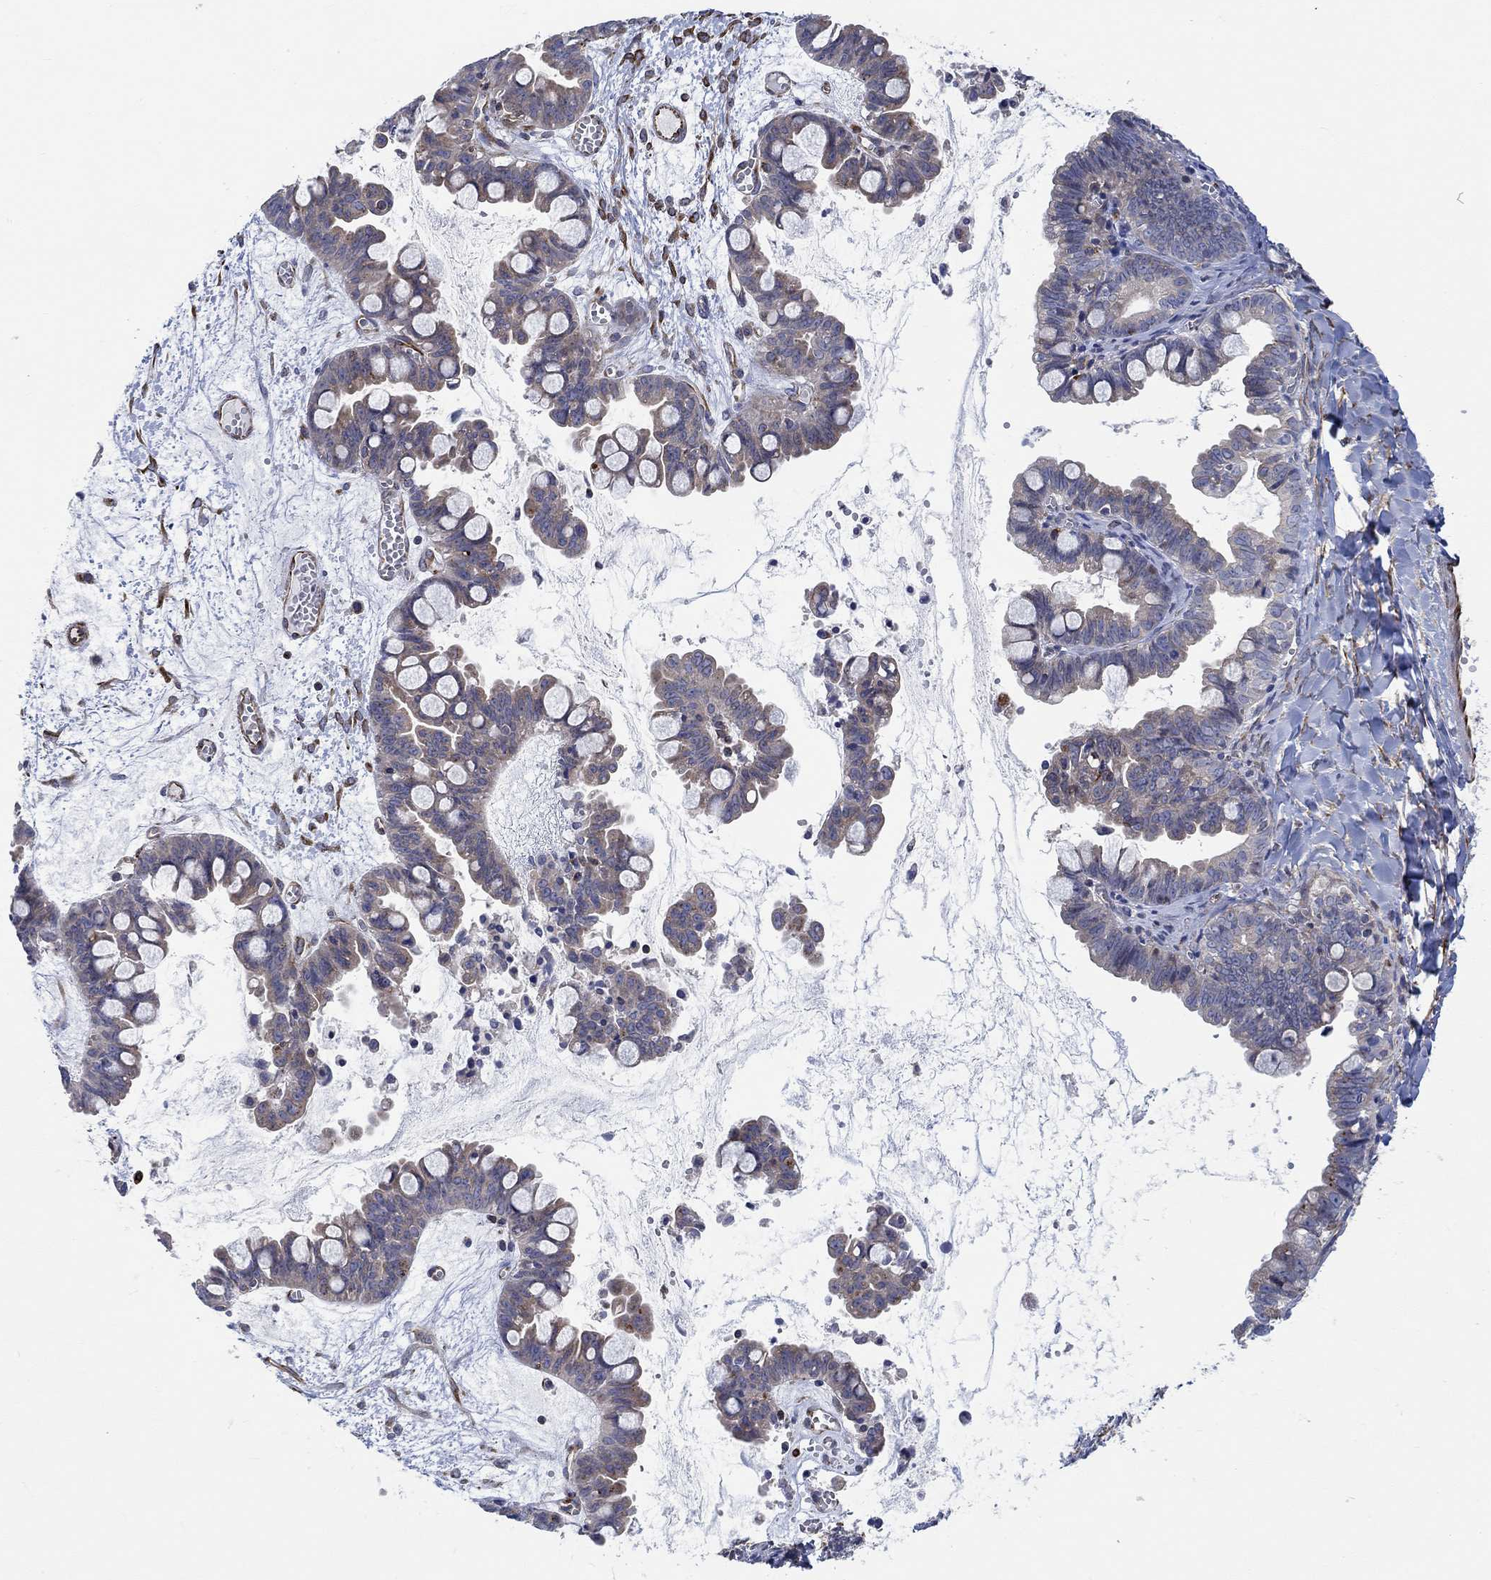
{"staining": {"intensity": "weak", "quantity": "<25%", "location": "cytoplasmic/membranous"}, "tissue": "ovarian cancer", "cell_type": "Tumor cells", "image_type": "cancer", "snomed": [{"axis": "morphology", "description": "Cystadenocarcinoma, mucinous, NOS"}, {"axis": "topography", "description": "Ovary"}], "caption": "A histopathology image of mucinous cystadenocarcinoma (ovarian) stained for a protein shows no brown staining in tumor cells. Nuclei are stained in blue.", "gene": "CAMK1D", "patient": {"sex": "female", "age": 63}}